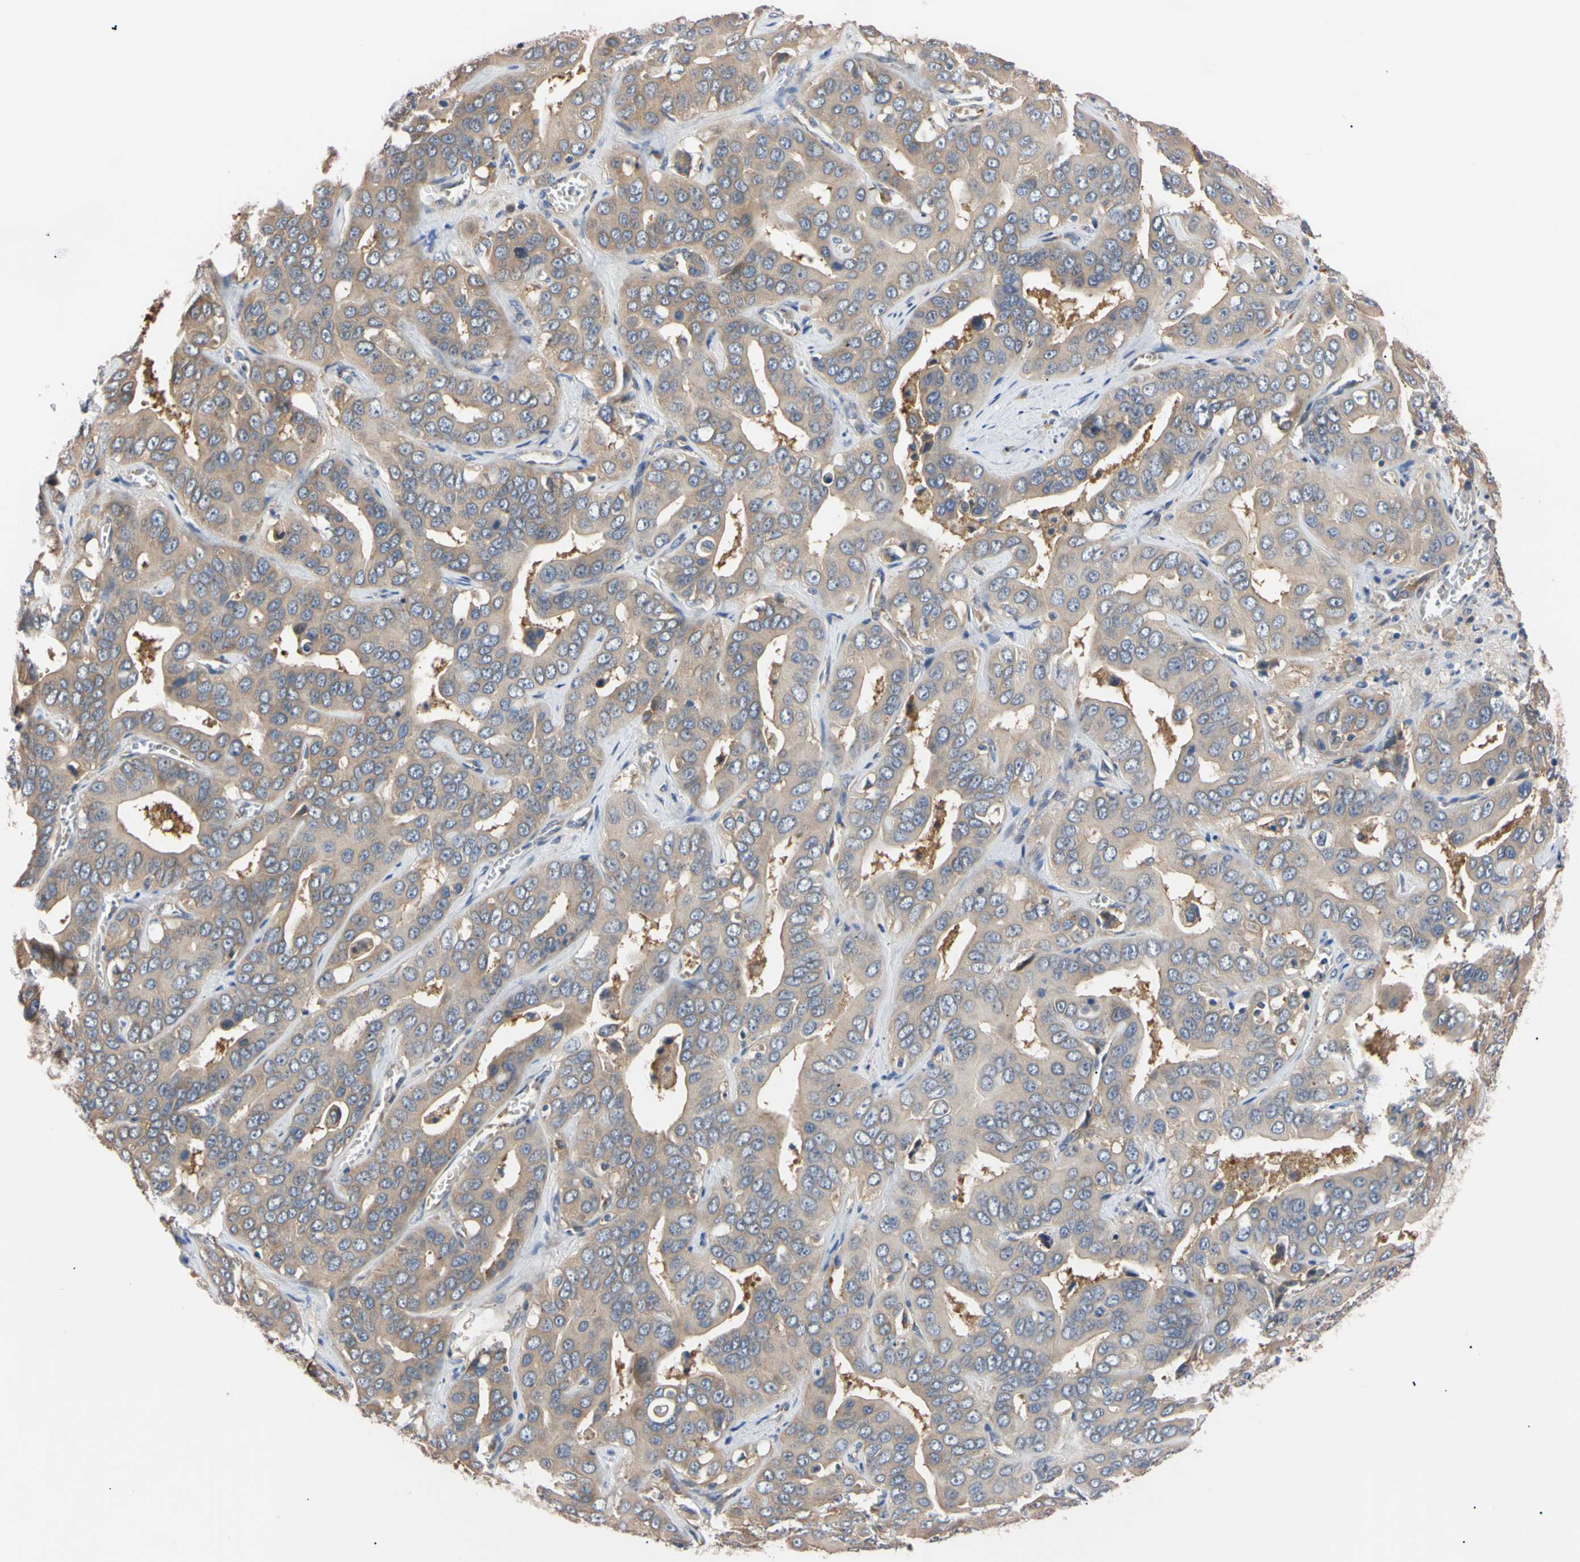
{"staining": {"intensity": "weak", "quantity": ">75%", "location": "cytoplasmic/membranous"}, "tissue": "liver cancer", "cell_type": "Tumor cells", "image_type": "cancer", "snomed": [{"axis": "morphology", "description": "Cholangiocarcinoma"}, {"axis": "topography", "description": "Liver"}], "caption": "This histopathology image reveals immunohistochemistry (IHC) staining of human liver cancer, with low weak cytoplasmic/membranous staining in about >75% of tumor cells.", "gene": "RARS1", "patient": {"sex": "female", "age": 52}}